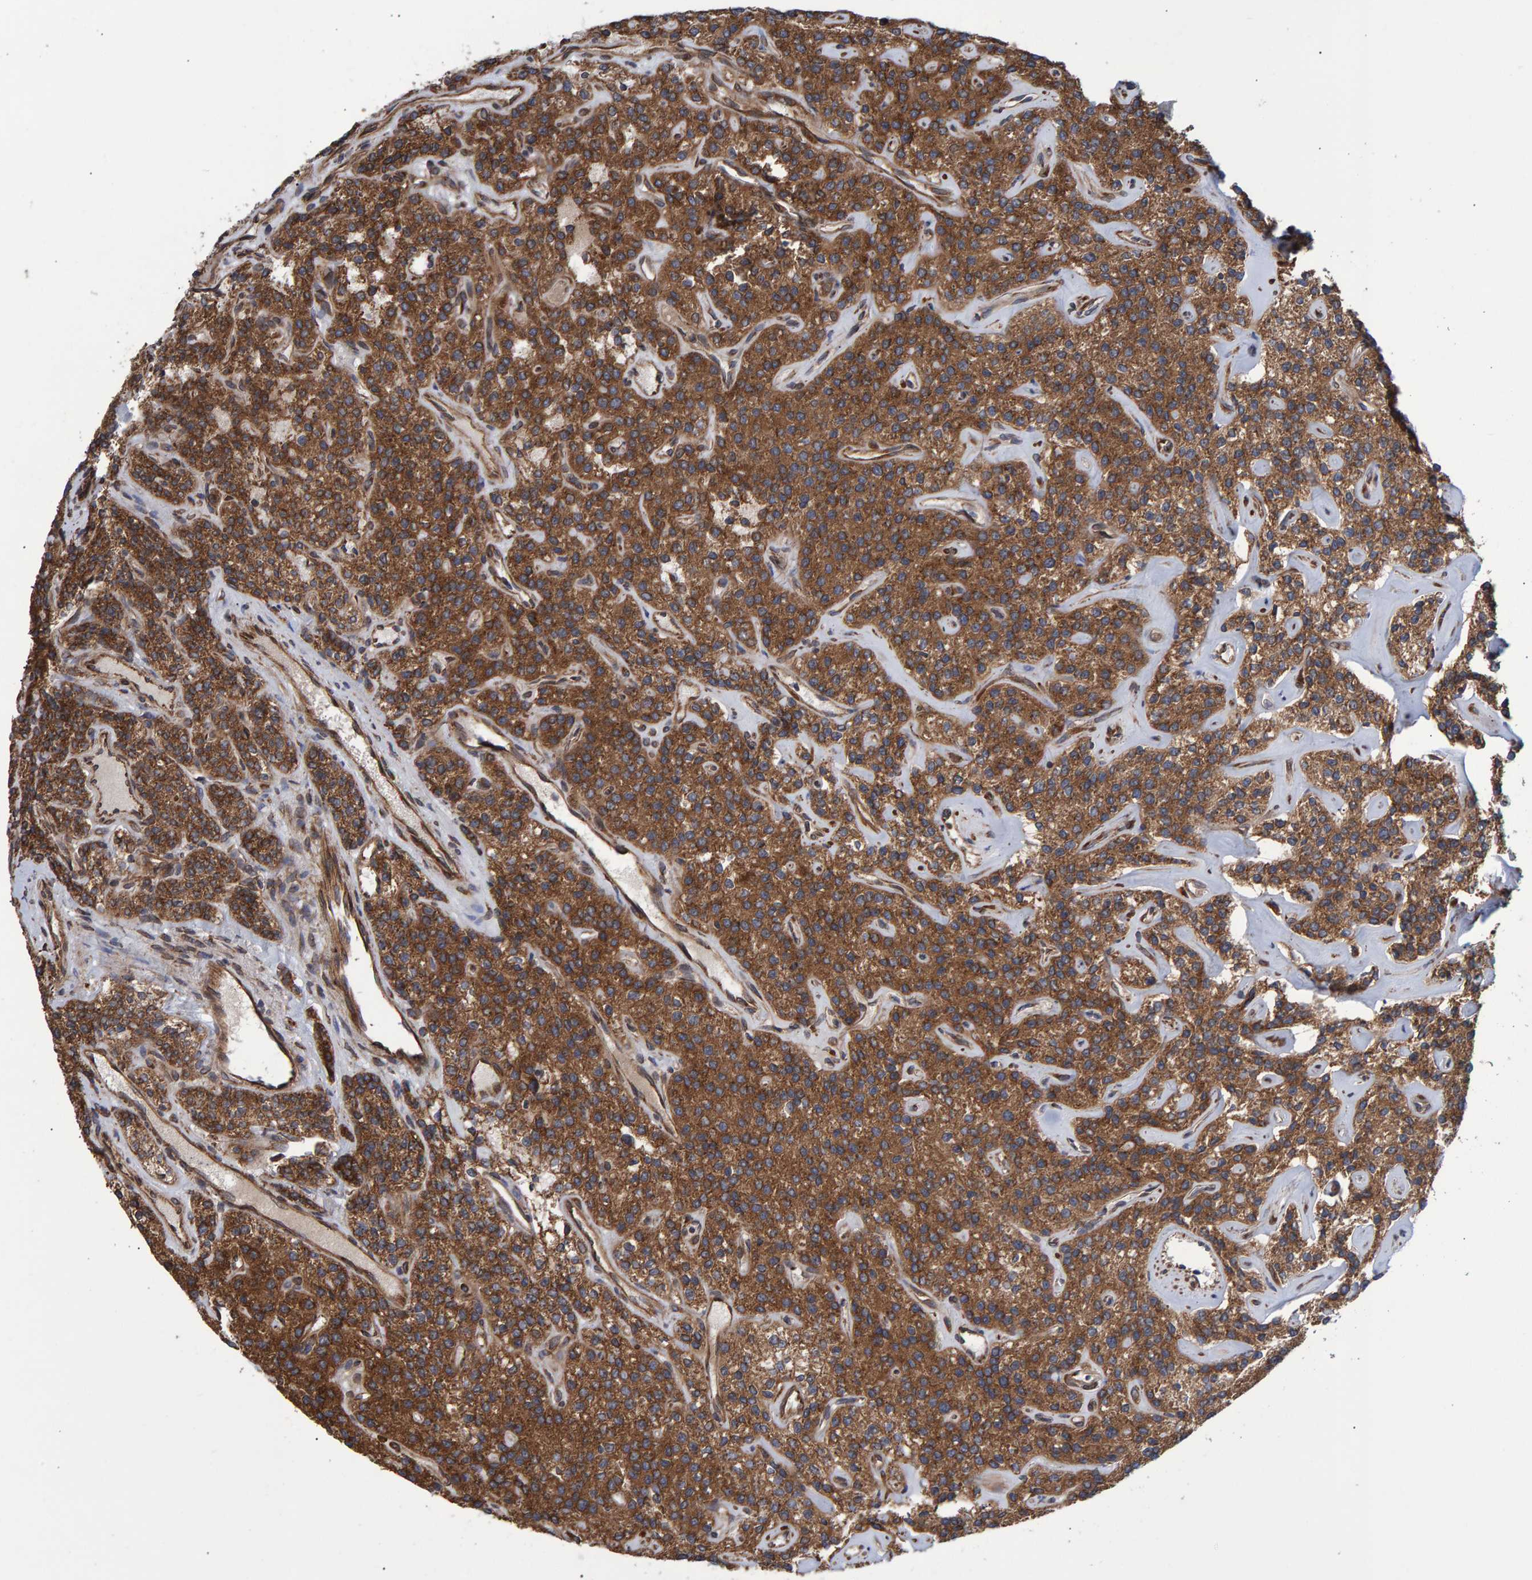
{"staining": {"intensity": "strong", "quantity": ">75%", "location": "cytoplasmic/membranous"}, "tissue": "parathyroid gland", "cell_type": "Glandular cells", "image_type": "normal", "snomed": [{"axis": "morphology", "description": "Normal tissue, NOS"}, {"axis": "topography", "description": "Parathyroid gland"}], "caption": "Normal parathyroid gland was stained to show a protein in brown. There is high levels of strong cytoplasmic/membranous staining in approximately >75% of glandular cells. (IHC, brightfield microscopy, high magnification).", "gene": "FAM117A", "patient": {"sex": "male", "age": 46}}